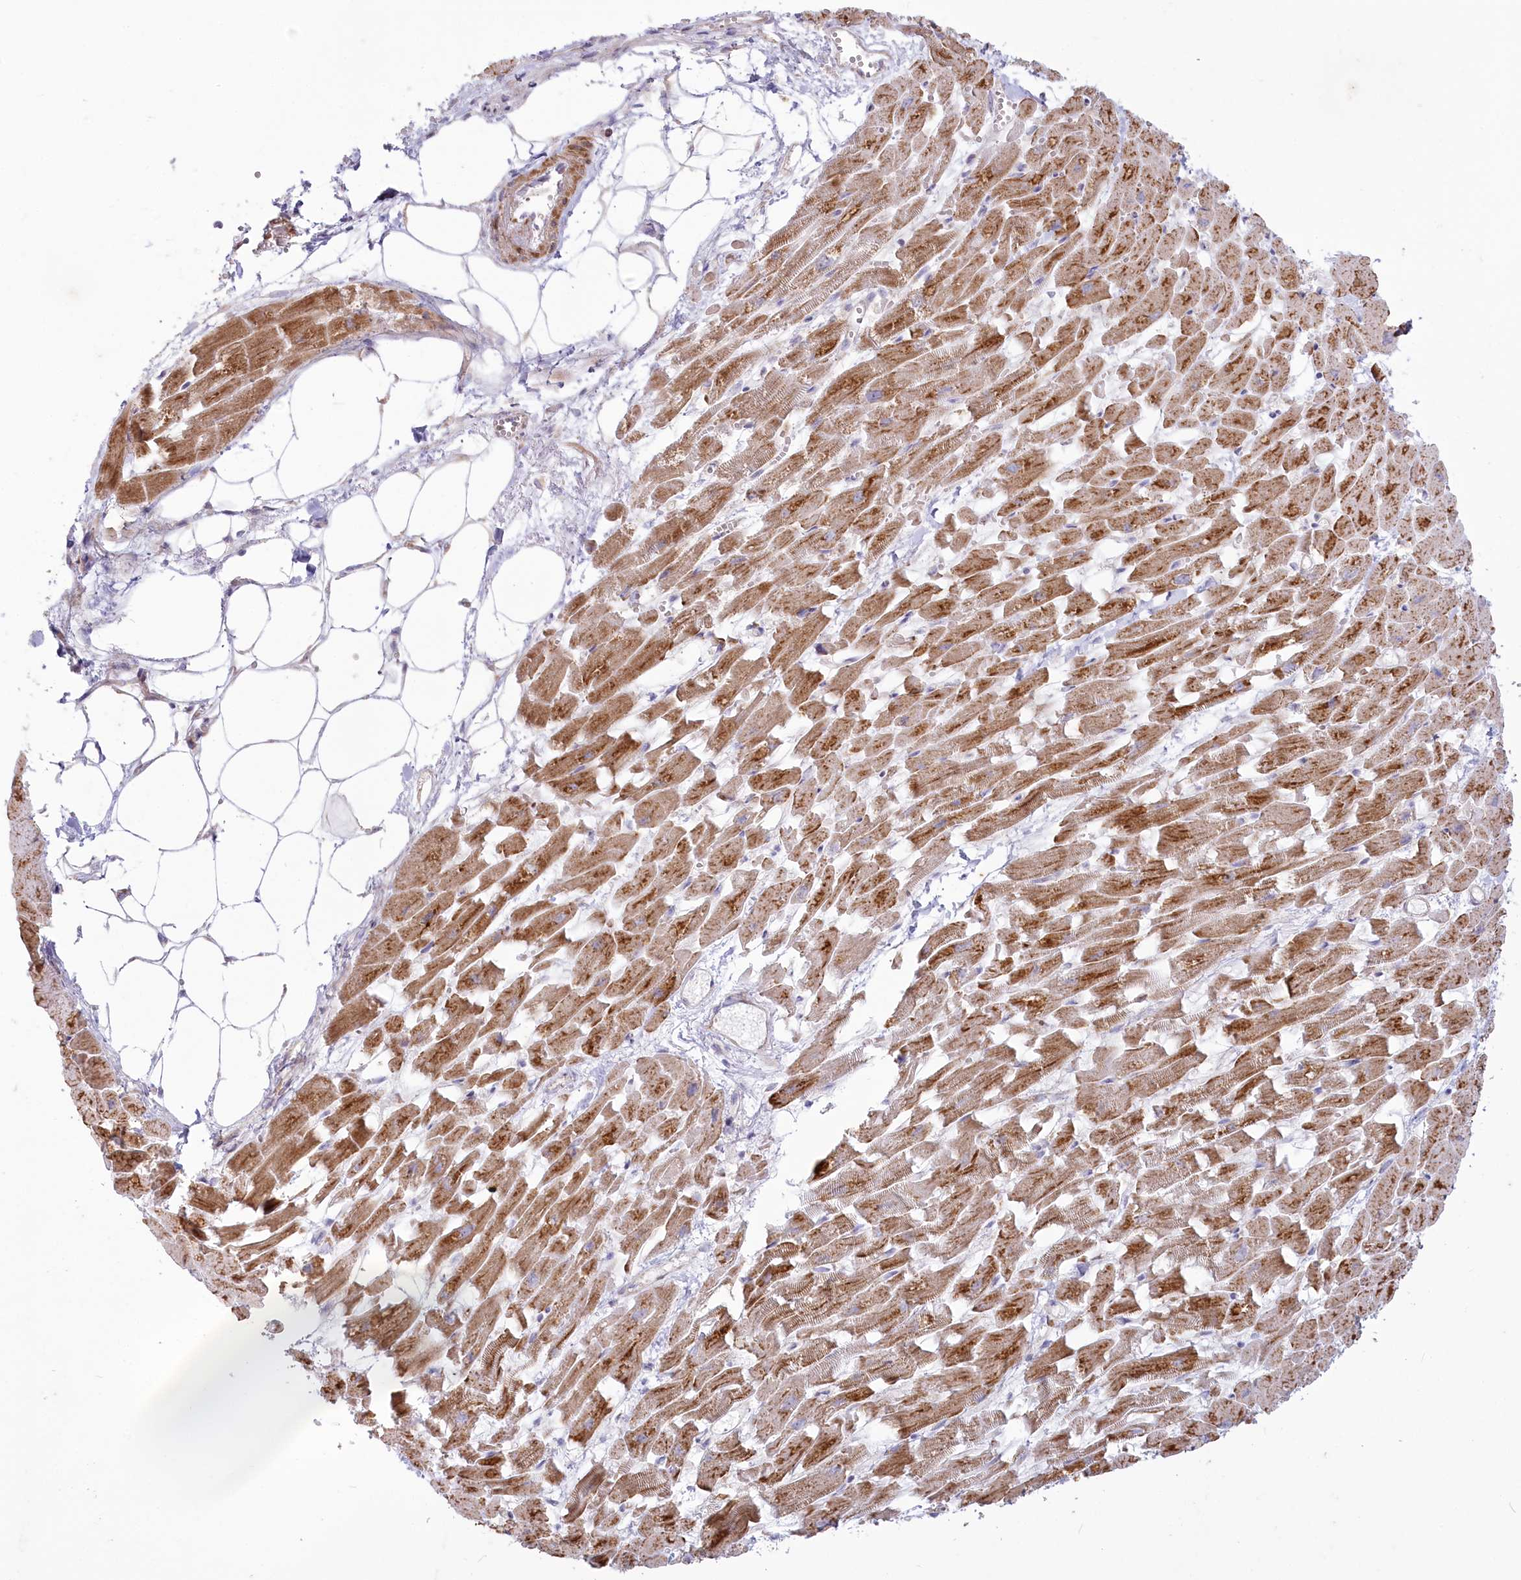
{"staining": {"intensity": "moderate", "quantity": ">75%", "location": "cytoplasmic/membranous"}, "tissue": "heart muscle", "cell_type": "Cardiomyocytes", "image_type": "normal", "snomed": [{"axis": "morphology", "description": "Normal tissue, NOS"}, {"axis": "topography", "description": "Heart"}], "caption": "Protein staining by IHC reveals moderate cytoplasmic/membranous staining in about >75% of cardiomyocytes in unremarkable heart muscle. Using DAB (brown) and hematoxylin (blue) stains, captured at high magnification using brightfield microscopy.", "gene": "MTG1", "patient": {"sex": "female", "age": 64}}